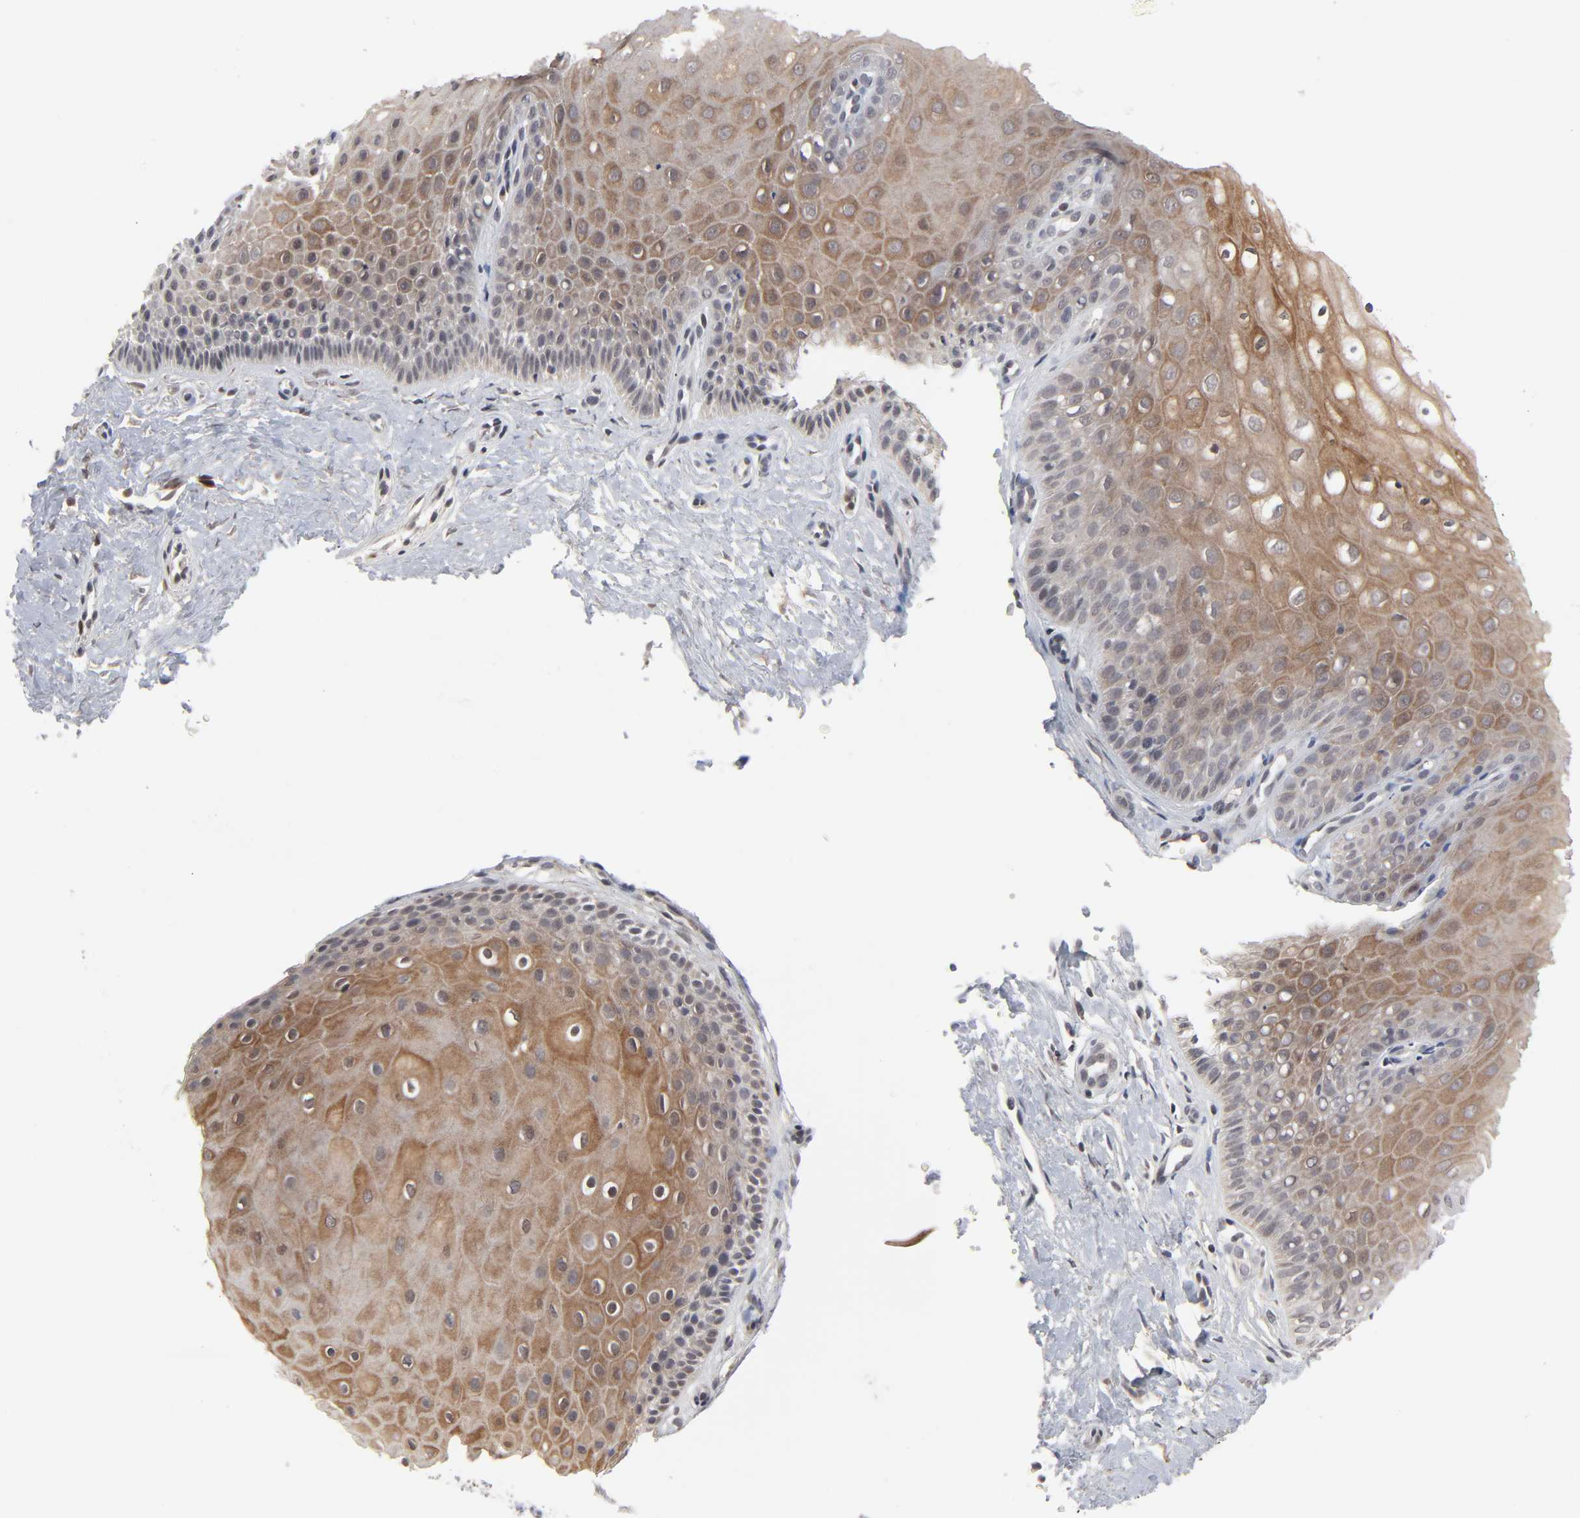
{"staining": {"intensity": "moderate", "quantity": "25%-75%", "location": "cytoplasmic/membranous,nuclear"}, "tissue": "cervix", "cell_type": "Glandular cells", "image_type": "normal", "snomed": [{"axis": "morphology", "description": "Normal tissue, NOS"}, {"axis": "topography", "description": "Cervix"}], "caption": "Moderate cytoplasmic/membranous,nuclear expression for a protein is present in about 25%-75% of glandular cells of unremarkable cervix using IHC.", "gene": "AUH", "patient": {"sex": "female", "age": 55}}